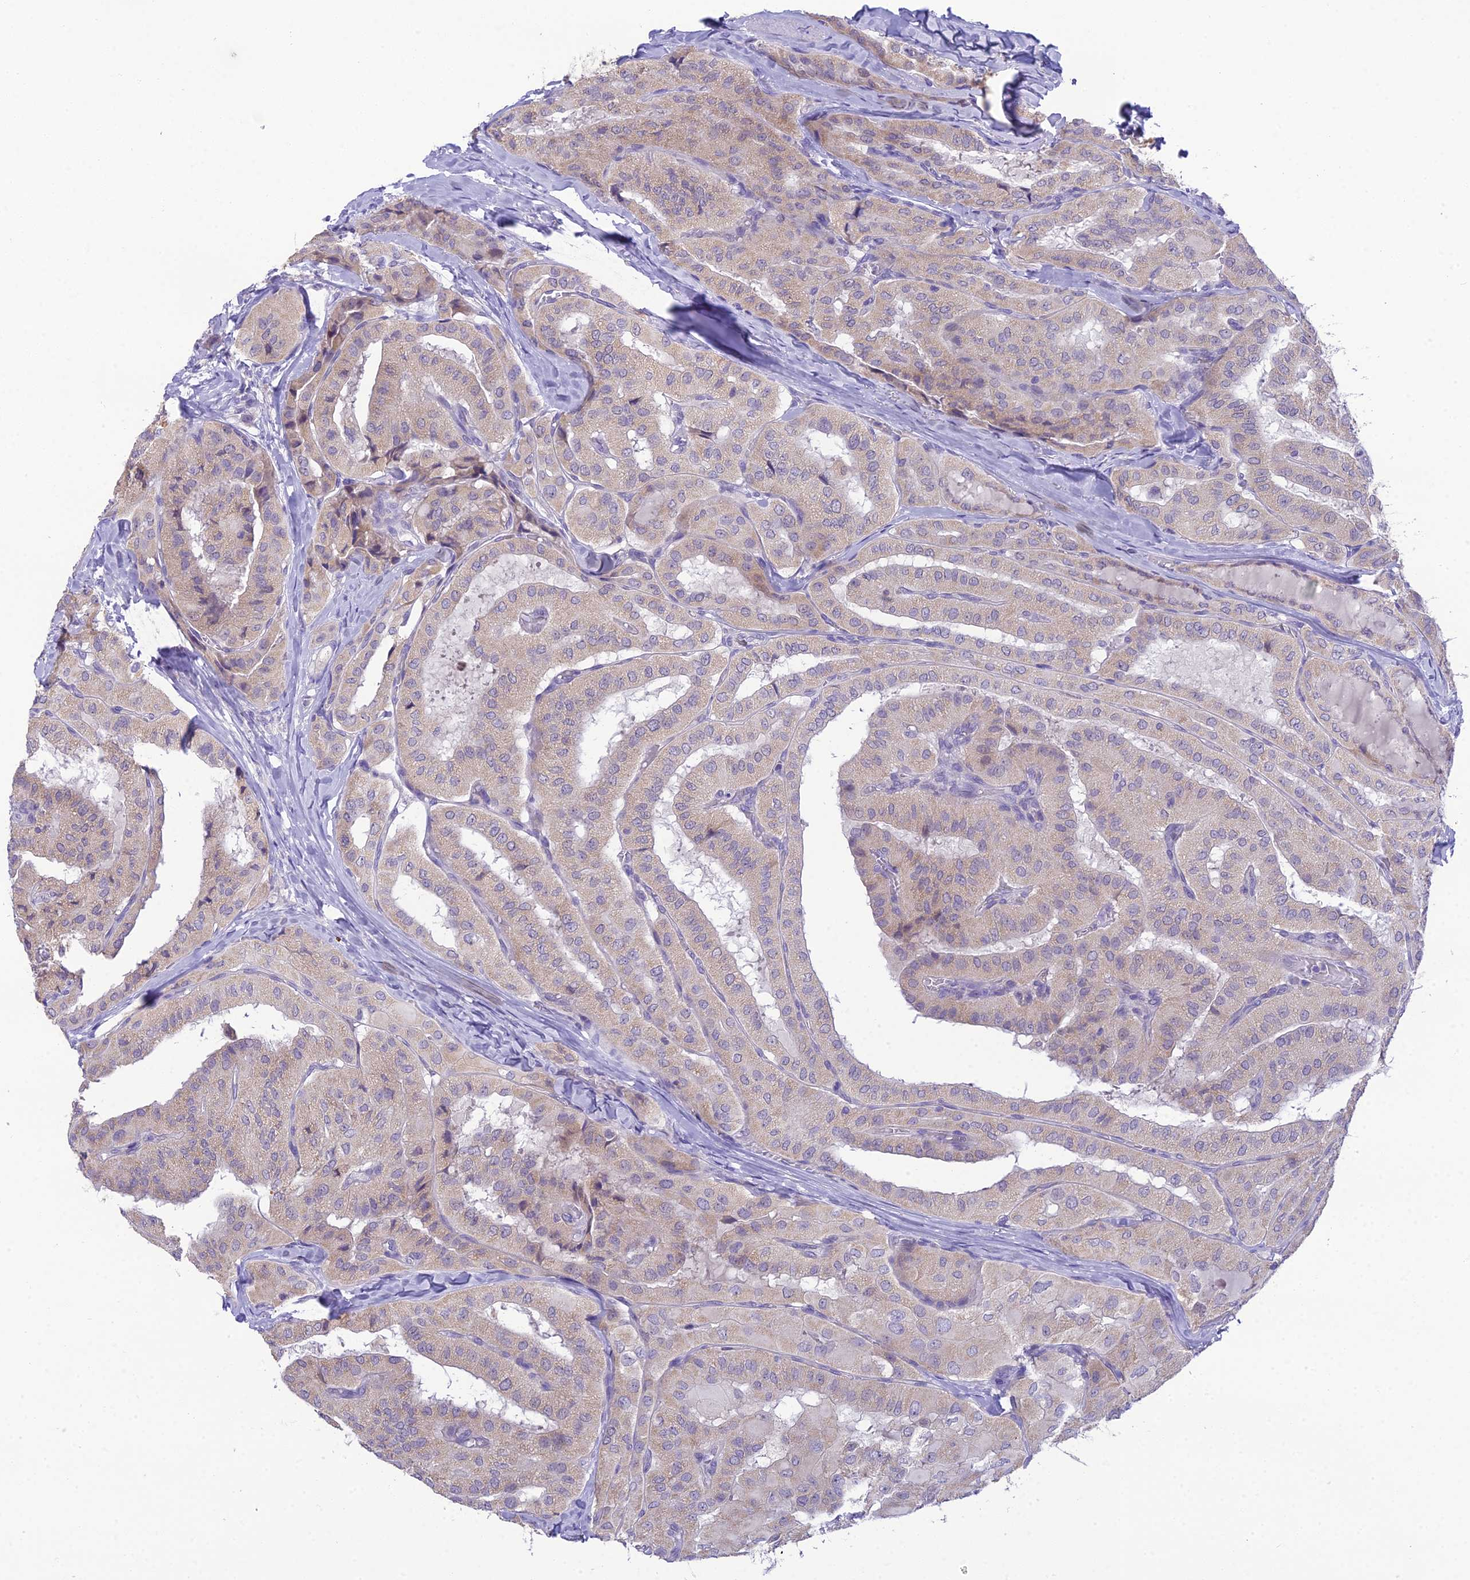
{"staining": {"intensity": "weak", "quantity": "<25%", "location": "cytoplasmic/membranous"}, "tissue": "thyroid cancer", "cell_type": "Tumor cells", "image_type": "cancer", "snomed": [{"axis": "morphology", "description": "Normal tissue, NOS"}, {"axis": "morphology", "description": "Papillary adenocarcinoma, NOS"}, {"axis": "topography", "description": "Thyroid gland"}], "caption": "Thyroid cancer (papillary adenocarcinoma) was stained to show a protein in brown. There is no significant positivity in tumor cells. The staining was performed using DAB to visualize the protein expression in brown, while the nuclei were stained in blue with hematoxylin (Magnification: 20x).", "gene": "MIIP", "patient": {"sex": "female", "age": 59}}